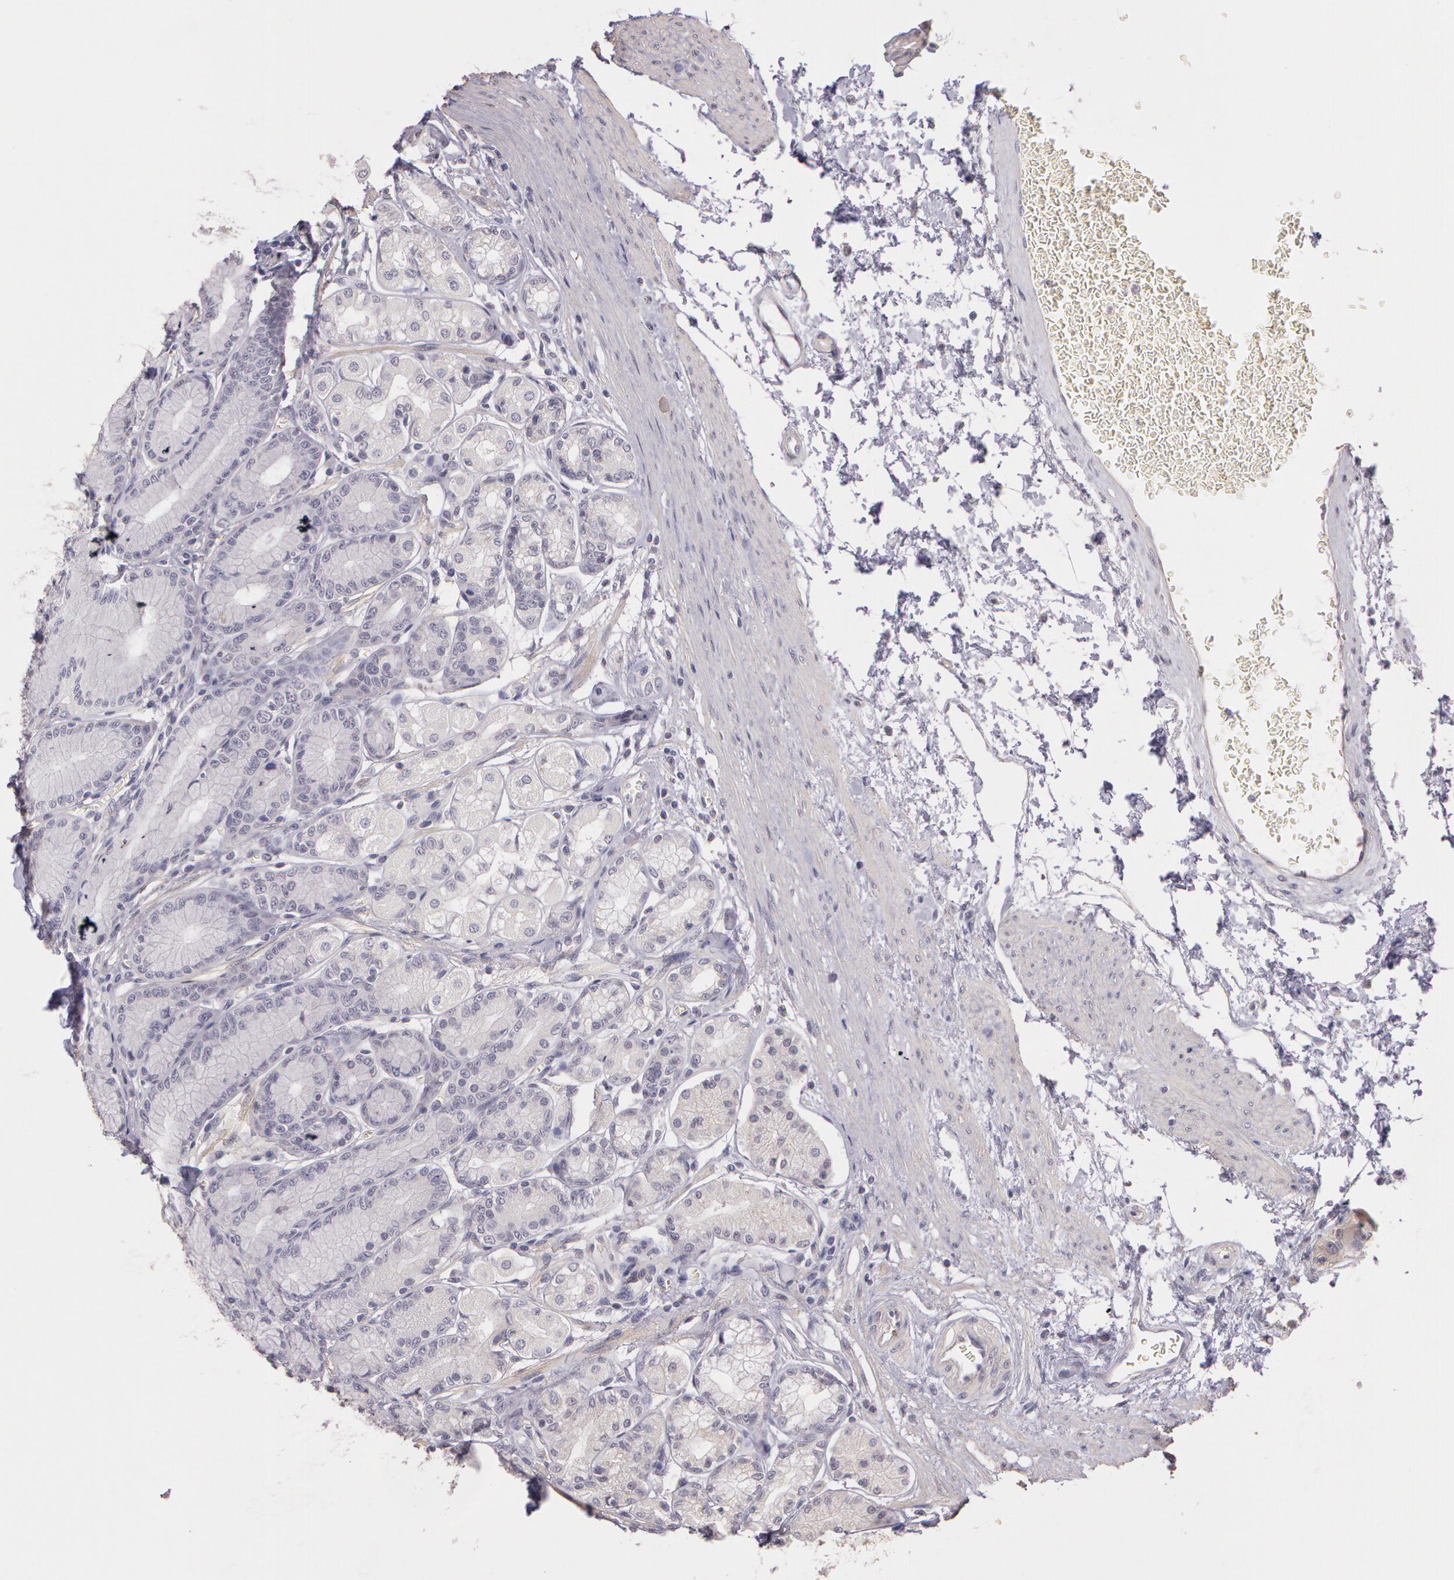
{"staining": {"intensity": "negative", "quantity": "none", "location": "none"}, "tissue": "stomach", "cell_type": "Glandular cells", "image_type": "normal", "snomed": [{"axis": "morphology", "description": "Normal tissue, NOS"}, {"axis": "topography", "description": "Stomach"}, {"axis": "topography", "description": "Stomach, lower"}], "caption": "The image shows no significant expression in glandular cells of stomach.", "gene": "G2E3", "patient": {"sex": "male", "age": 76}}